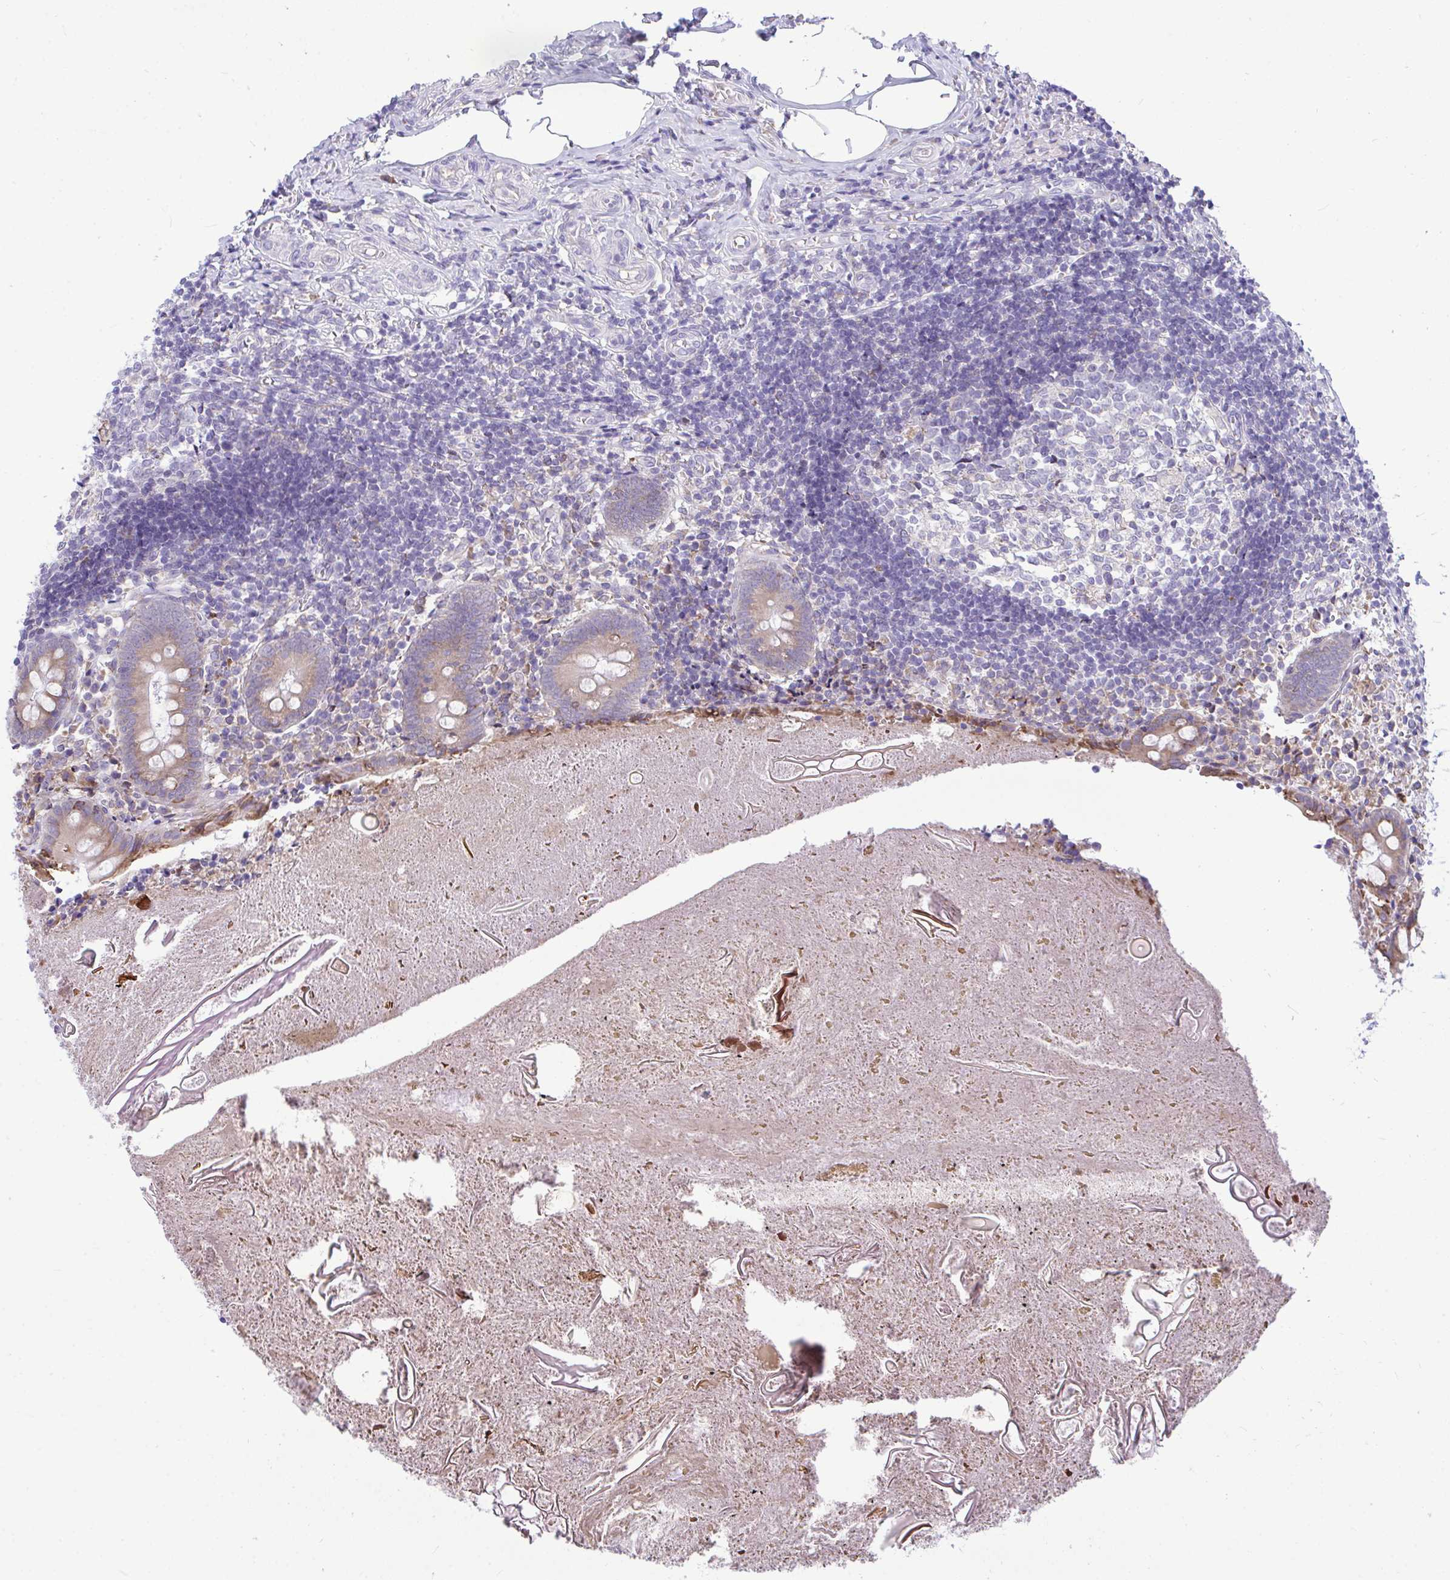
{"staining": {"intensity": "moderate", "quantity": ">75%", "location": "cytoplasmic/membranous"}, "tissue": "appendix", "cell_type": "Glandular cells", "image_type": "normal", "snomed": [{"axis": "morphology", "description": "Normal tissue, NOS"}, {"axis": "topography", "description": "Appendix"}], "caption": "Moderate cytoplasmic/membranous protein positivity is present in about >75% of glandular cells in appendix. Nuclei are stained in blue.", "gene": "PIGK", "patient": {"sex": "female", "age": 17}}